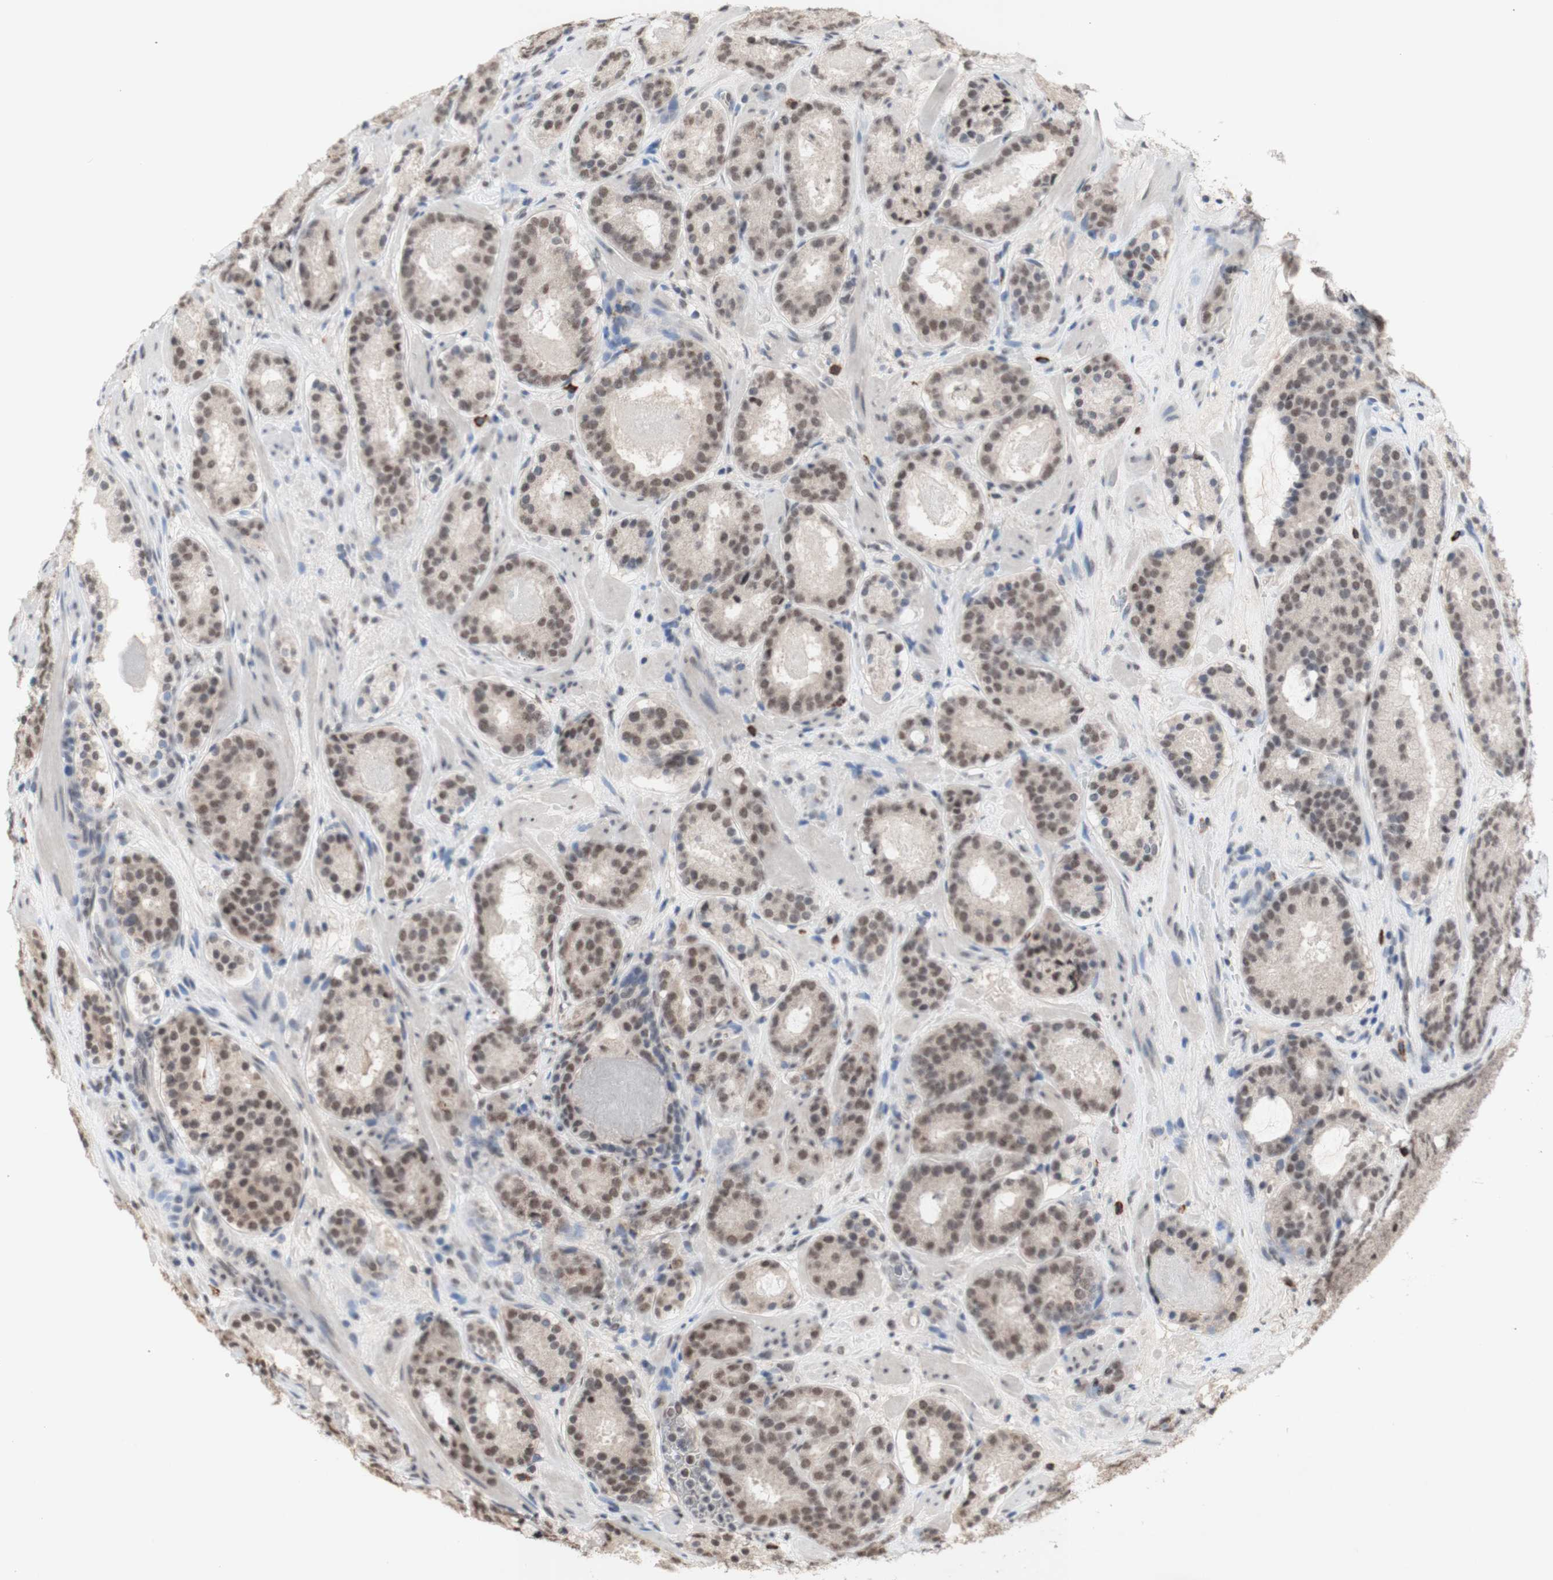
{"staining": {"intensity": "weak", "quantity": ">75%", "location": "nuclear"}, "tissue": "prostate cancer", "cell_type": "Tumor cells", "image_type": "cancer", "snomed": [{"axis": "morphology", "description": "Adenocarcinoma, Low grade"}, {"axis": "topography", "description": "Prostate"}], "caption": "A low amount of weak nuclear staining is seen in about >75% of tumor cells in prostate cancer (adenocarcinoma (low-grade)) tissue. (brown staining indicates protein expression, while blue staining denotes nuclei).", "gene": "SFPQ", "patient": {"sex": "male", "age": 69}}